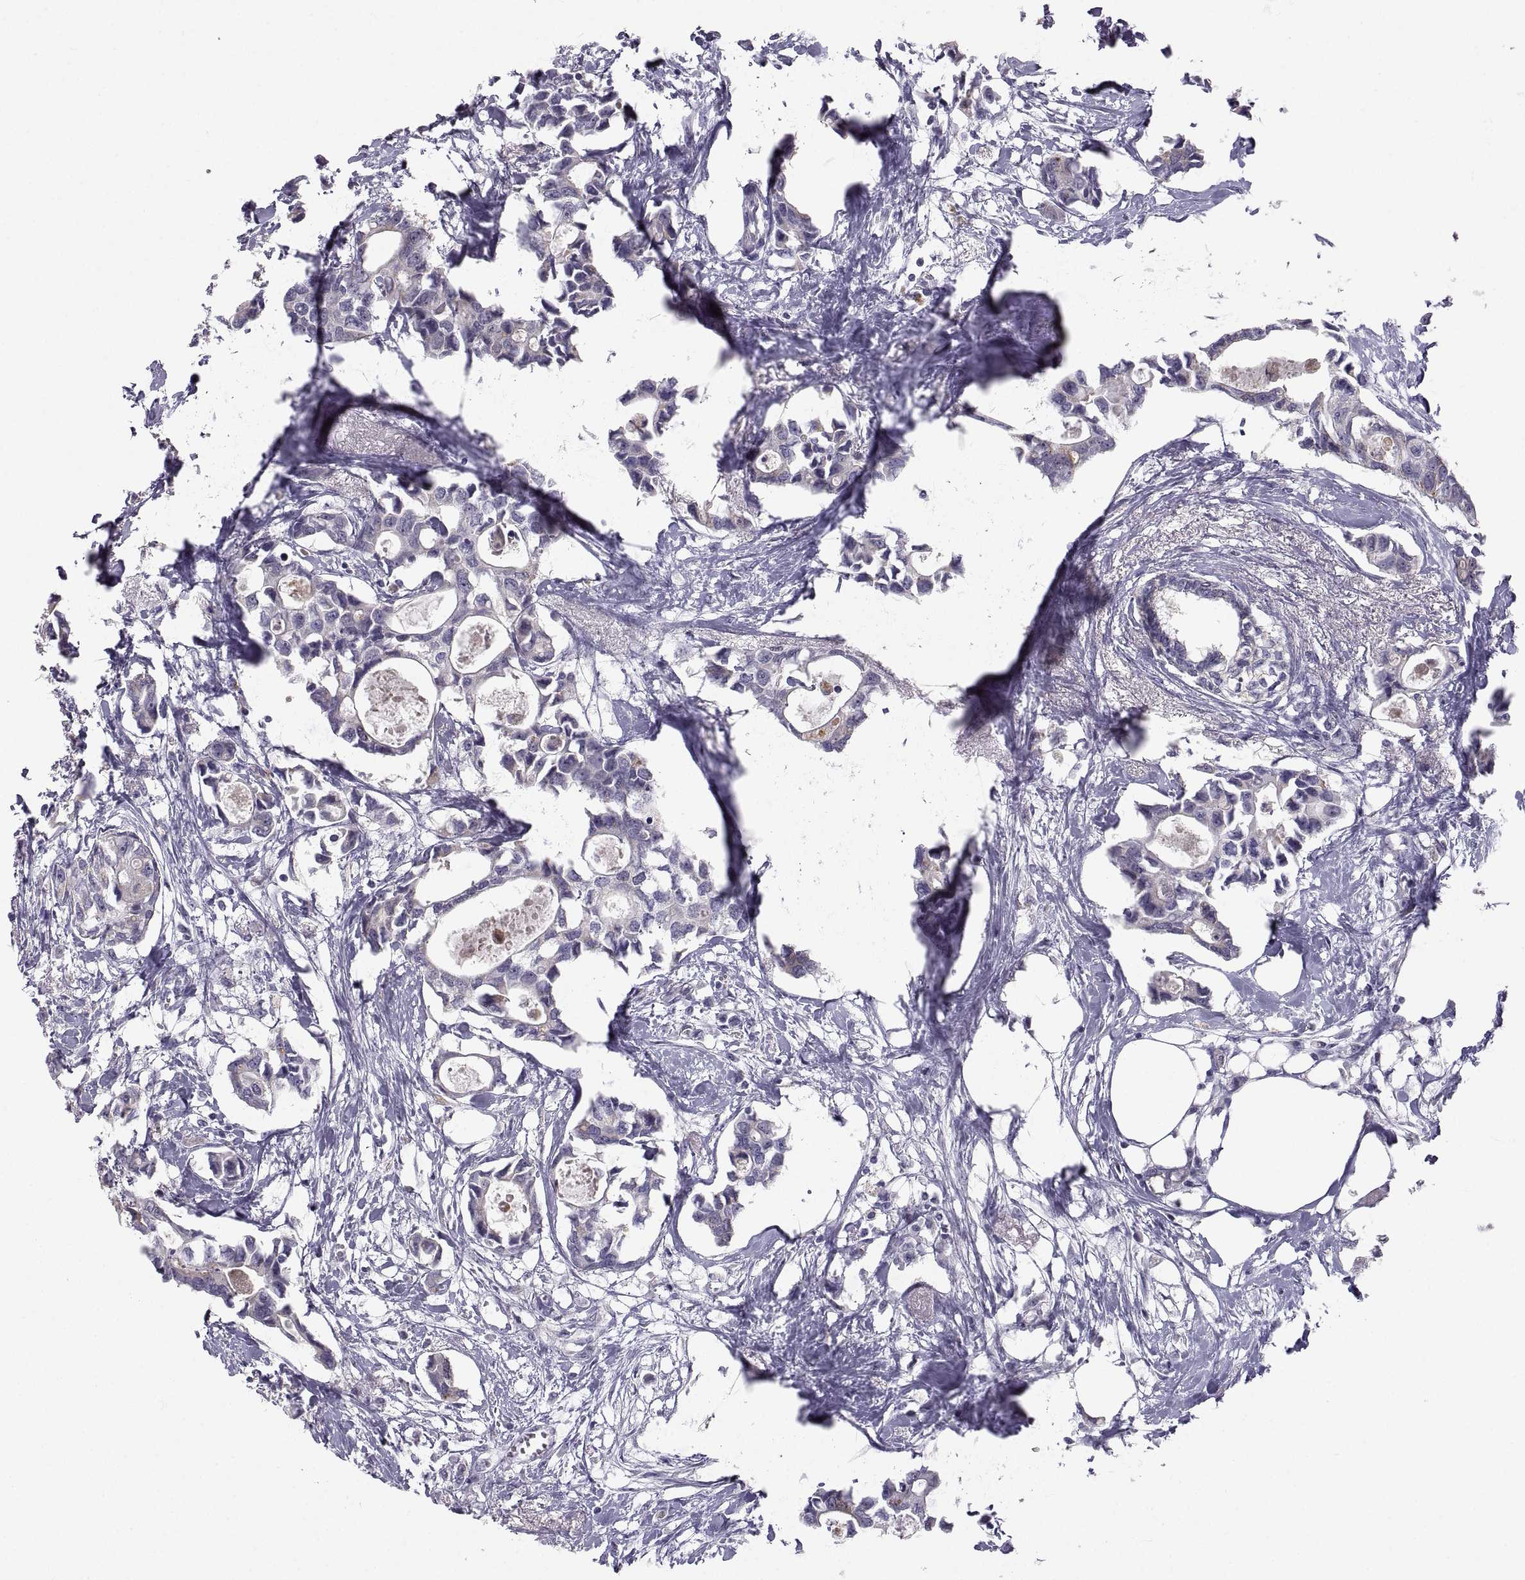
{"staining": {"intensity": "negative", "quantity": "none", "location": "none"}, "tissue": "breast cancer", "cell_type": "Tumor cells", "image_type": "cancer", "snomed": [{"axis": "morphology", "description": "Duct carcinoma"}, {"axis": "topography", "description": "Breast"}], "caption": "The immunohistochemistry (IHC) histopathology image has no significant expression in tumor cells of breast invasive ductal carcinoma tissue. (Brightfield microscopy of DAB IHC at high magnification).", "gene": "PGM5", "patient": {"sex": "female", "age": 83}}